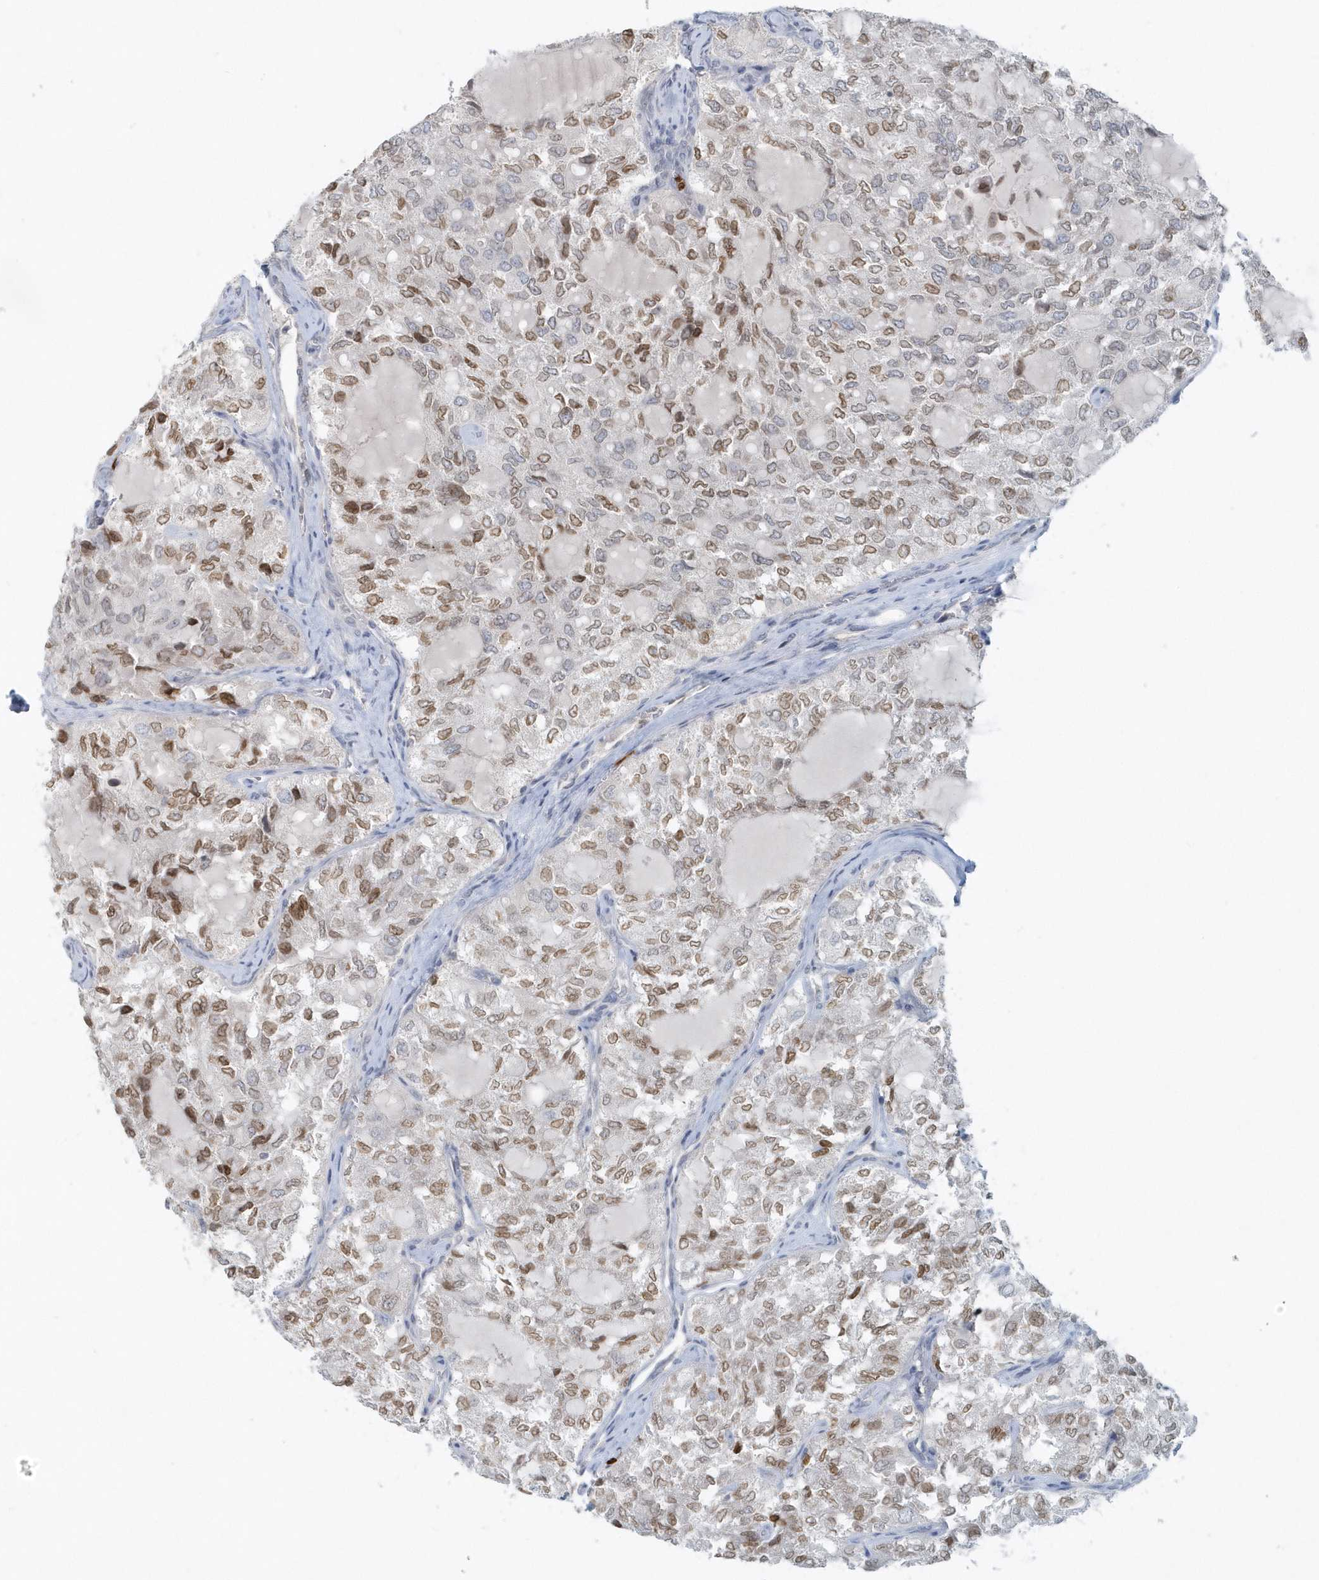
{"staining": {"intensity": "moderate", "quantity": "25%-75%", "location": "cytoplasmic/membranous,nuclear"}, "tissue": "thyroid cancer", "cell_type": "Tumor cells", "image_type": "cancer", "snomed": [{"axis": "morphology", "description": "Follicular adenoma carcinoma, NOS"}, {"axis": "topography", "description": "Thyroid gland"}], "caption": "Immunohistochemical staining of human thyroid cancer (follicular adenoma carcinoma) reveals moderate cytoplasmic/membranous and nuclear protein staining in approximately 25%-75% of tumor cells.", "gene": "NUP54", "patient": {"sex": "male", "age": 75}}